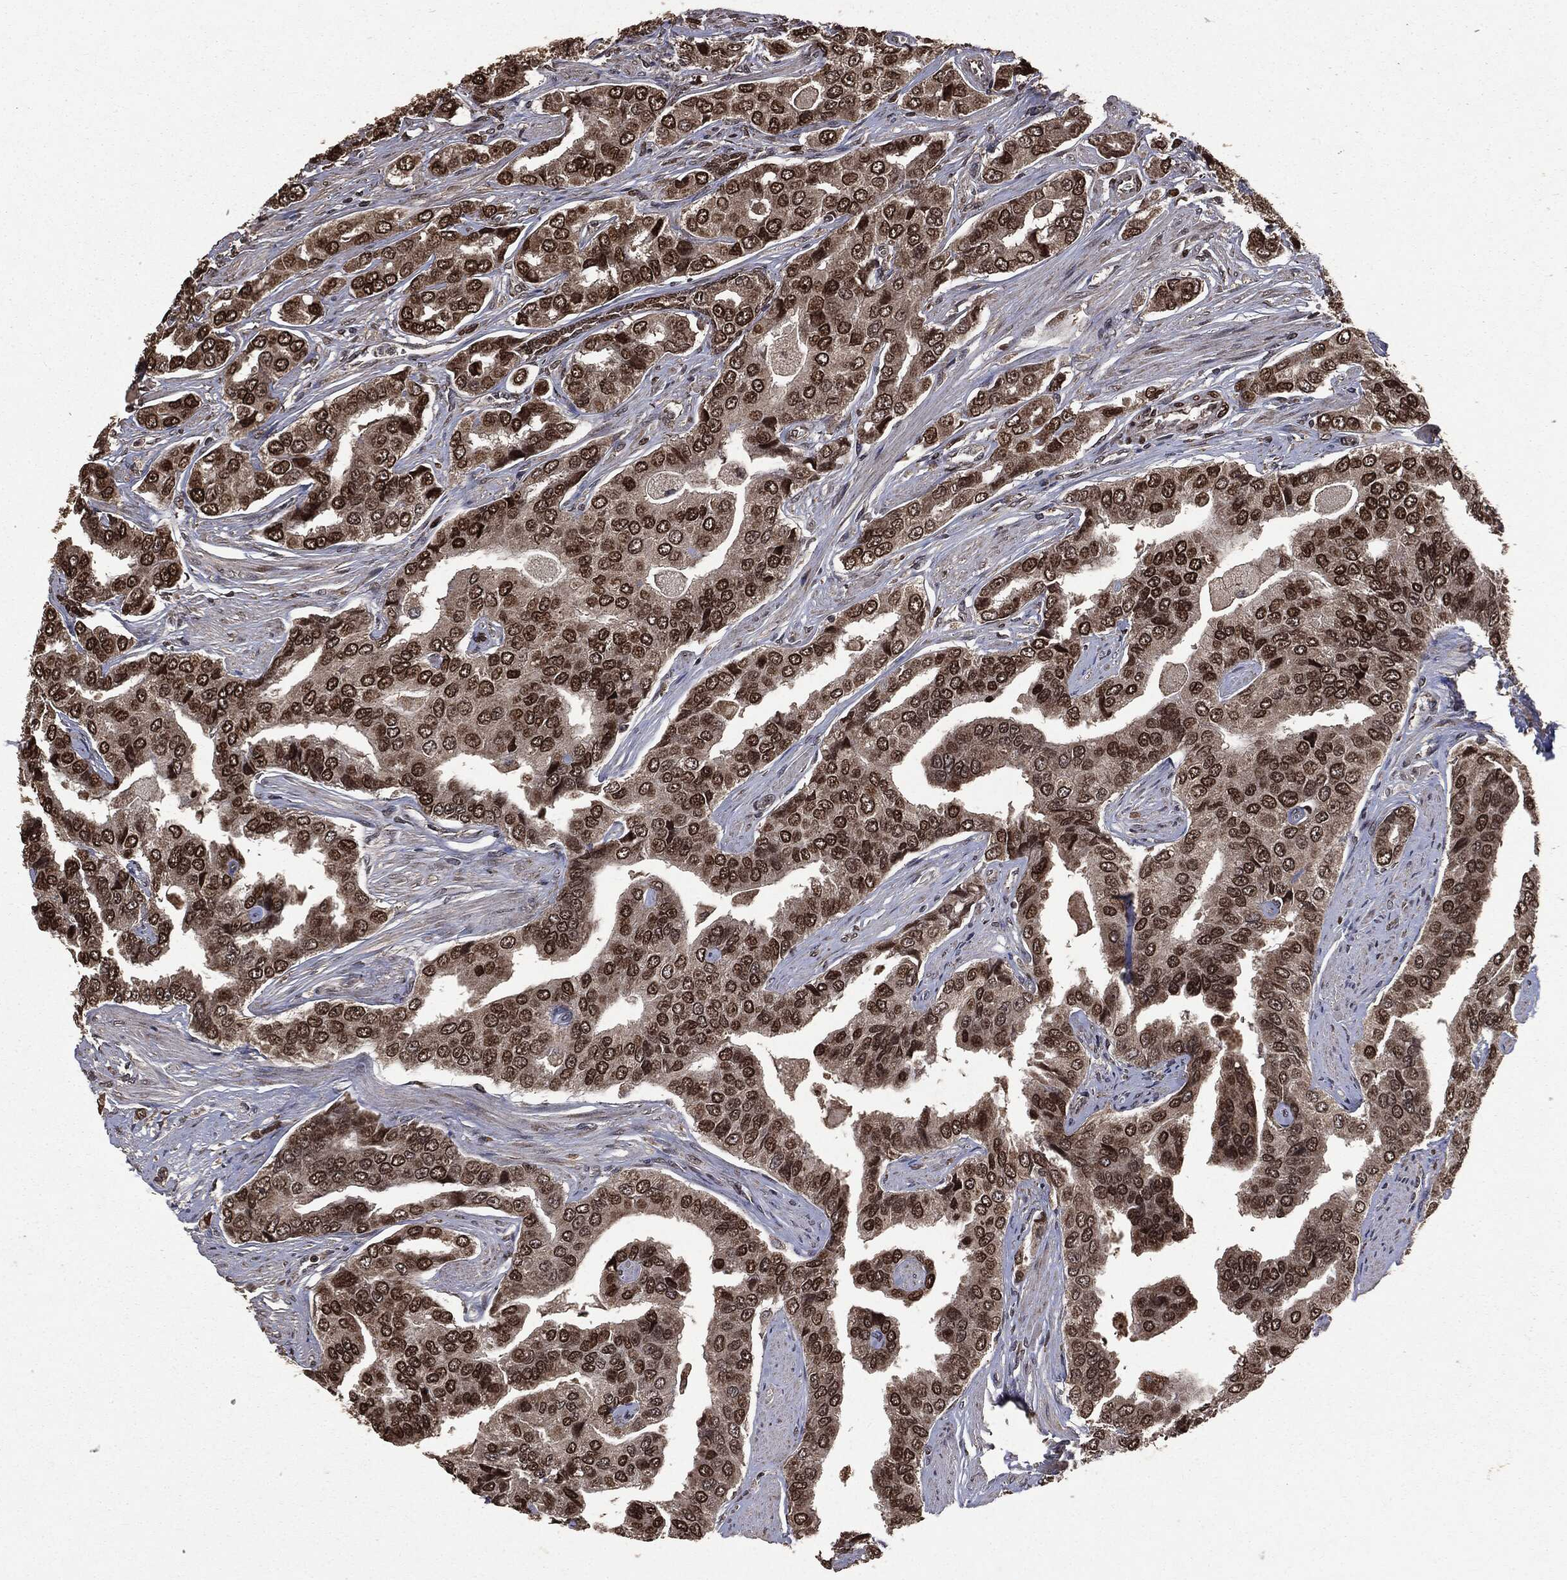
{"staining": {"intensity": "strong", "quantity": ">75%", "location": "cytoplasmic/membranous,nuclear"}, "tissue": "prostate cancer", "cell_type": "Tumor cells", "image_type": "cancer", "snomed": [{"axis": "morphology", "description": "Adenocarcinoma, NOS"}, {"axis": "topography", "description": "Prostate and seminal vesicle, NOS"}, {"axis": "topography", "description": "Prostate"}], "caption": "Immunohistochemistry (IHC) (DAB) staining of human adenocarcinoma (prostate) shows strong cytoplasmic/membranous and nuclear protein positivity in approximately >75% of tumor cells.", "gene": "PPP6R2", "patient": {"sex": "male", "age": 69}}